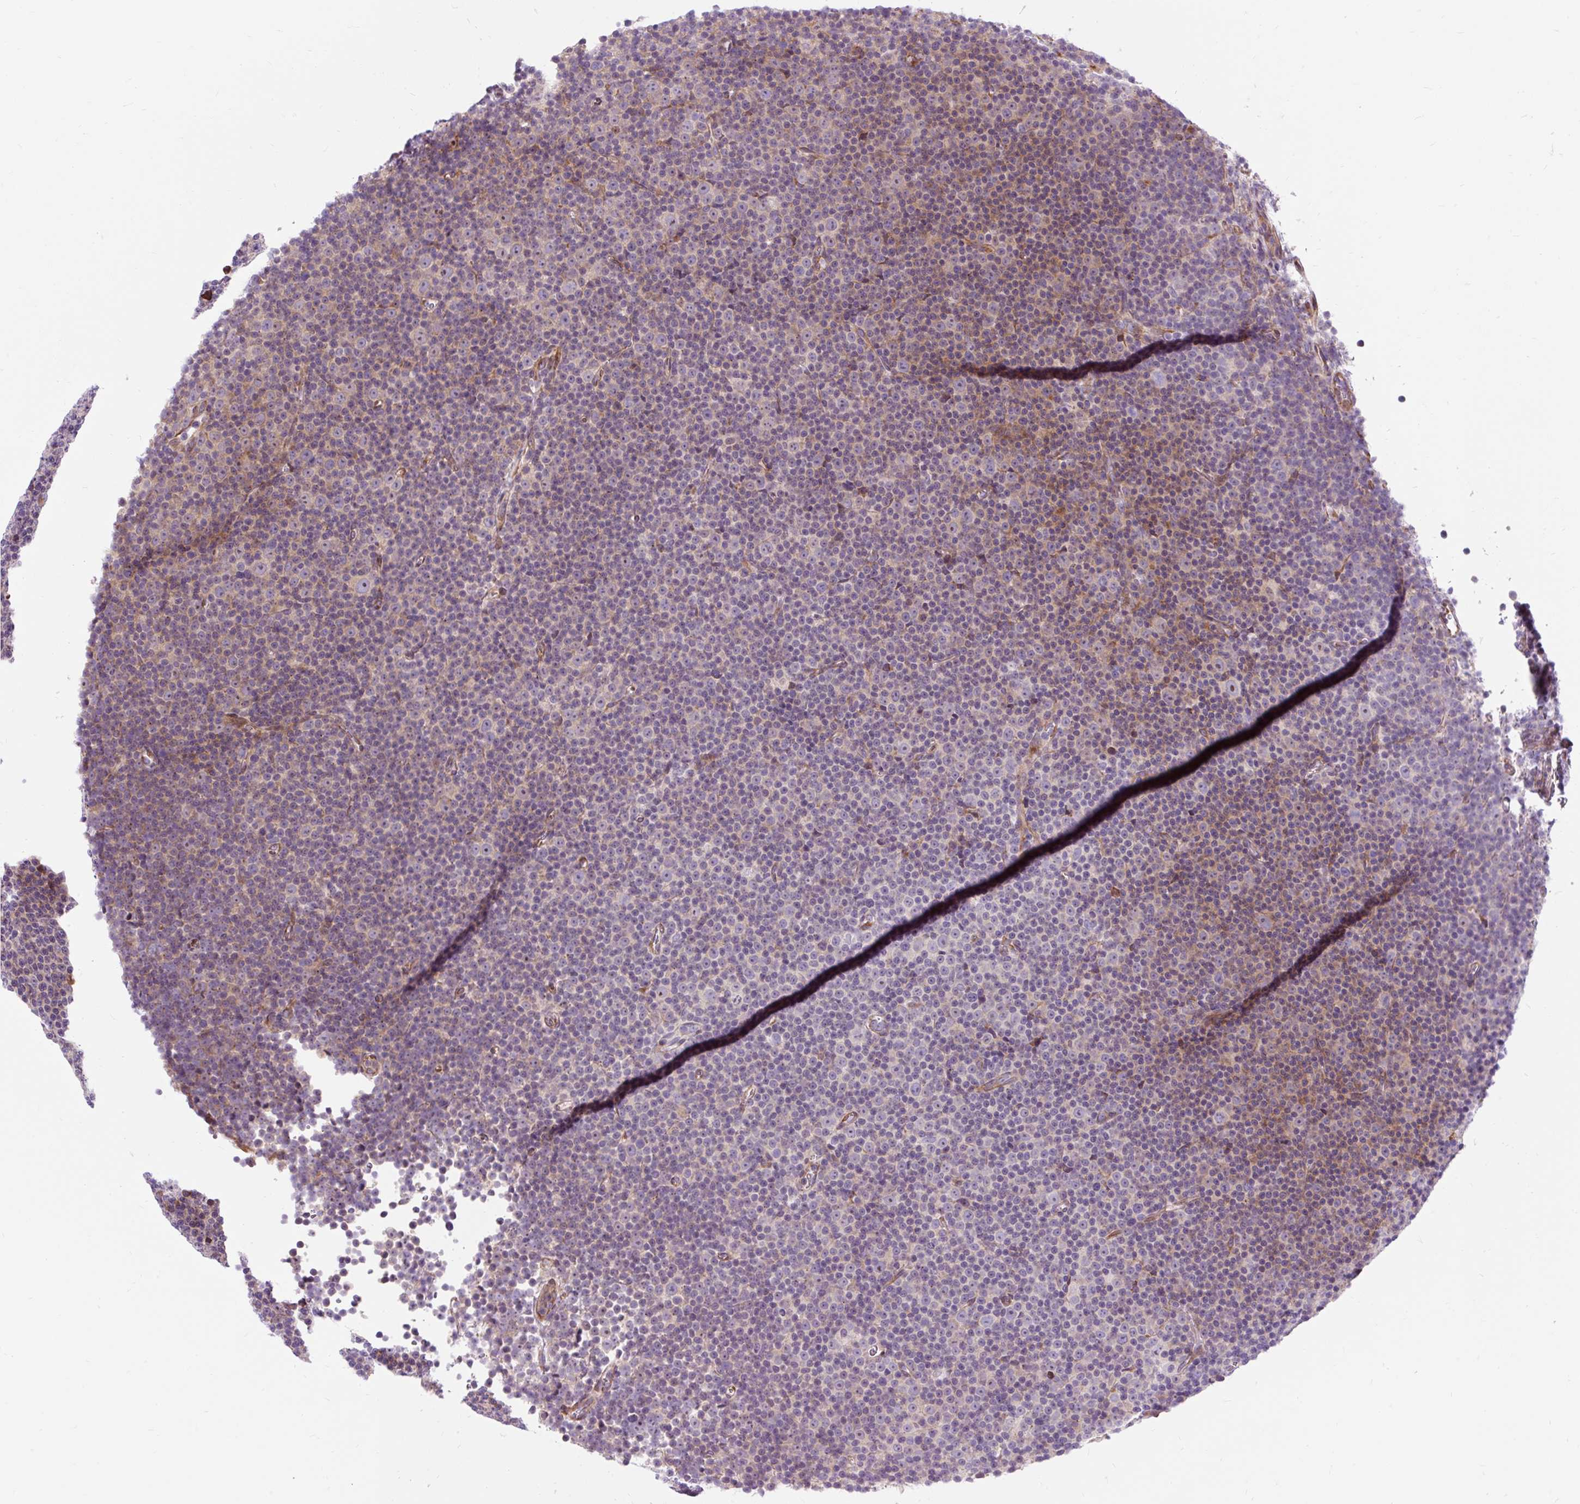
{"staining": {"intensity": "negative", "quantity": "none", "location": "none"}, "tissue": "lymphoma", "cell_type": "Tumor cells", "image_type": "cancer", "snomed": [{"axis": "morphology", "description": "Malignant lymphoma, non-Hodgkin's type, Low grade"}, {"axis": "topography", "description": "Lymph node"}], "caption": "The immunohistochemistry (IHC) image has no significant expression in tumor cells of low-grade malignant lymphoma, non-Hodgkin's type tissue.", "gene": "CISD3", "patient": {"sex": "female", "age": 67}}